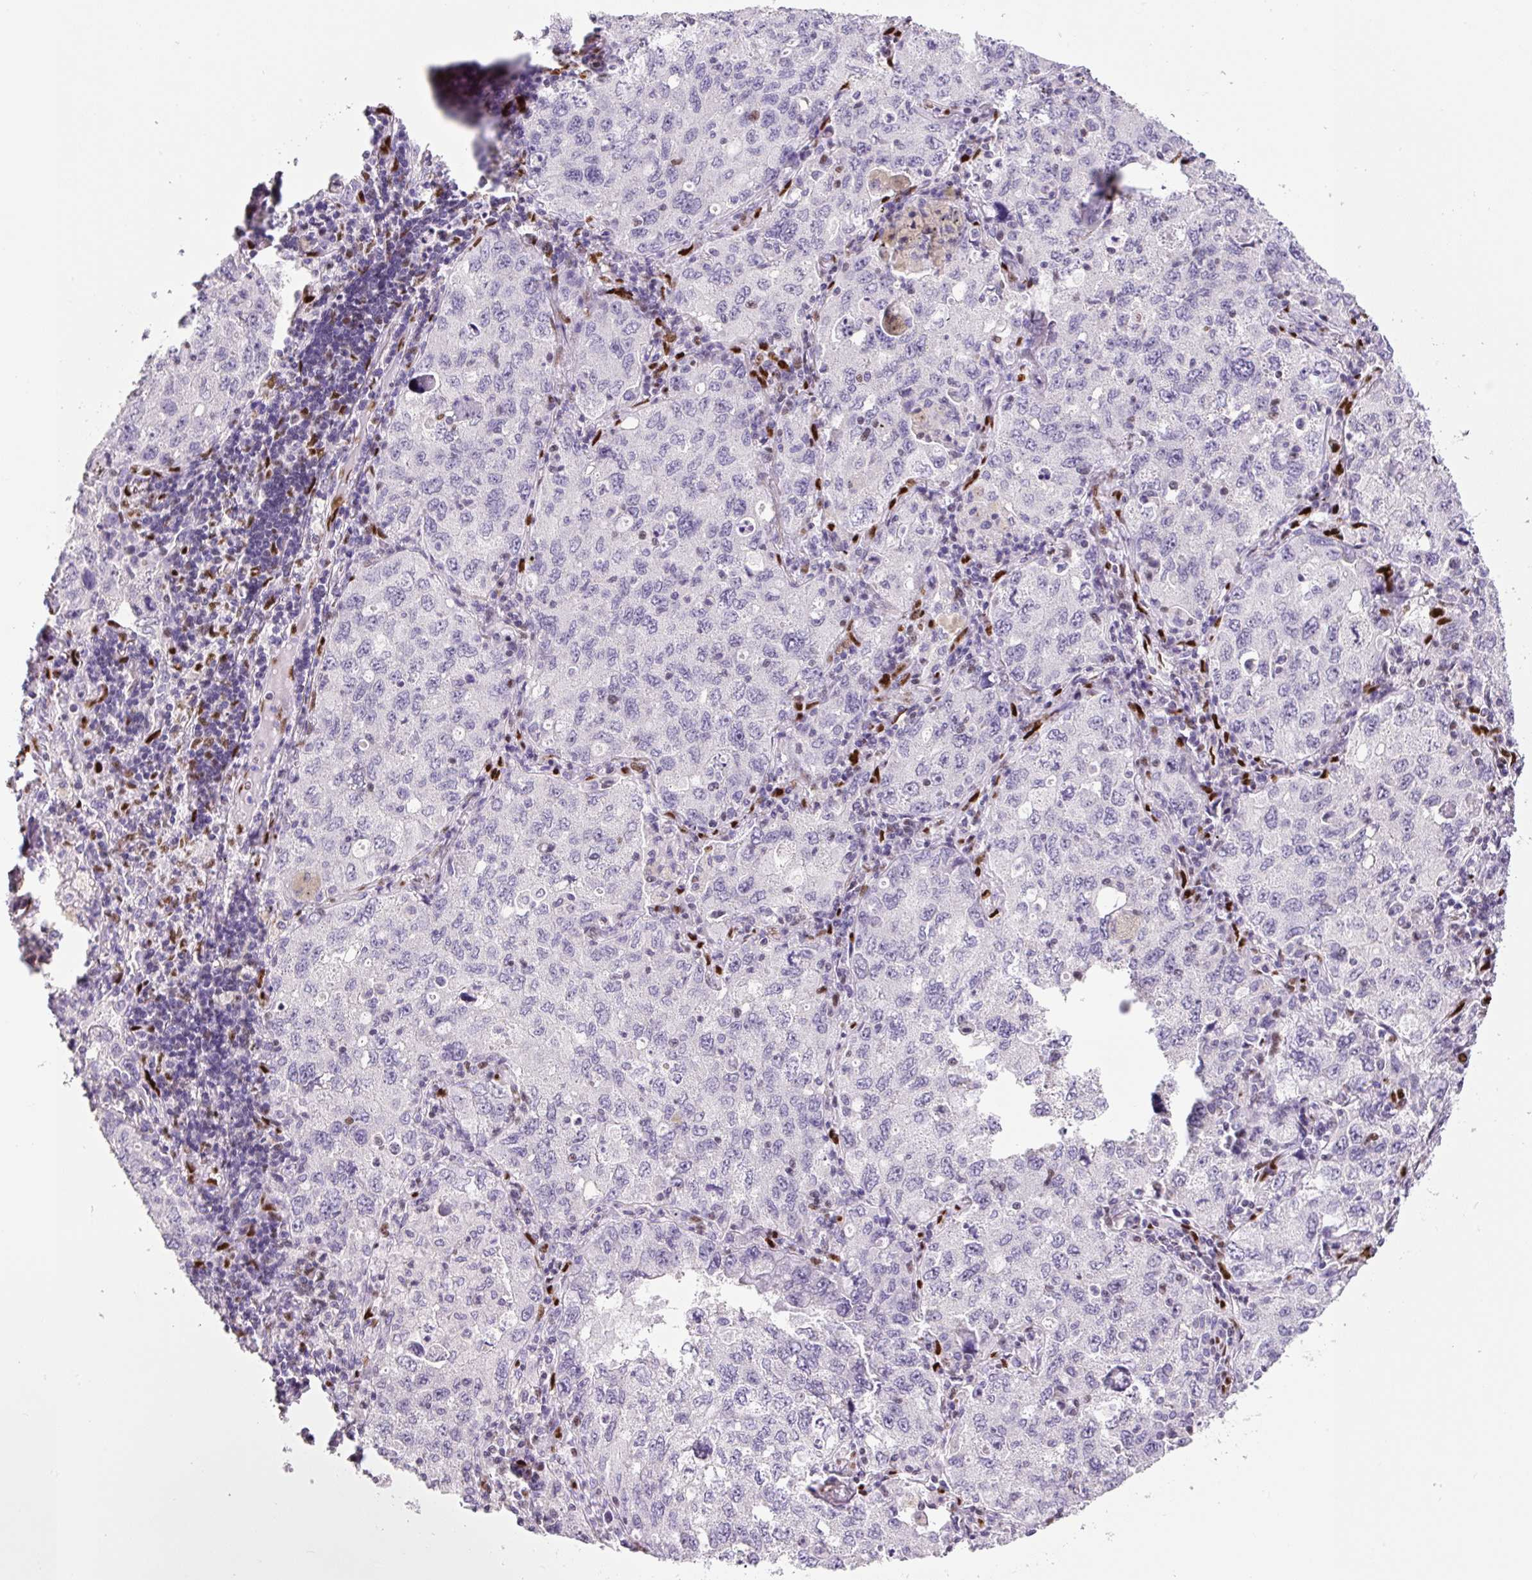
{"staining": {"intensity": "negative", "quantity": "none", "location": "none"}, "tissue": "lung cancer", "cell_type": "Tumor cells", "image_type": "cancer", "snomed": [{"axis": "morphology", "description": "Adenocarcinoma, NOS"}, {"axis": "topography", "description": "Lung"}], "caption": "DAB (3,3'-diaminobenzidine) immunohistochemical staining of lung cancer shows no significant positivity in tumor cells. Nuclei are stained in blue.", "gene": "ZEB1", "patient": {"sex": "female", "age": 57}}